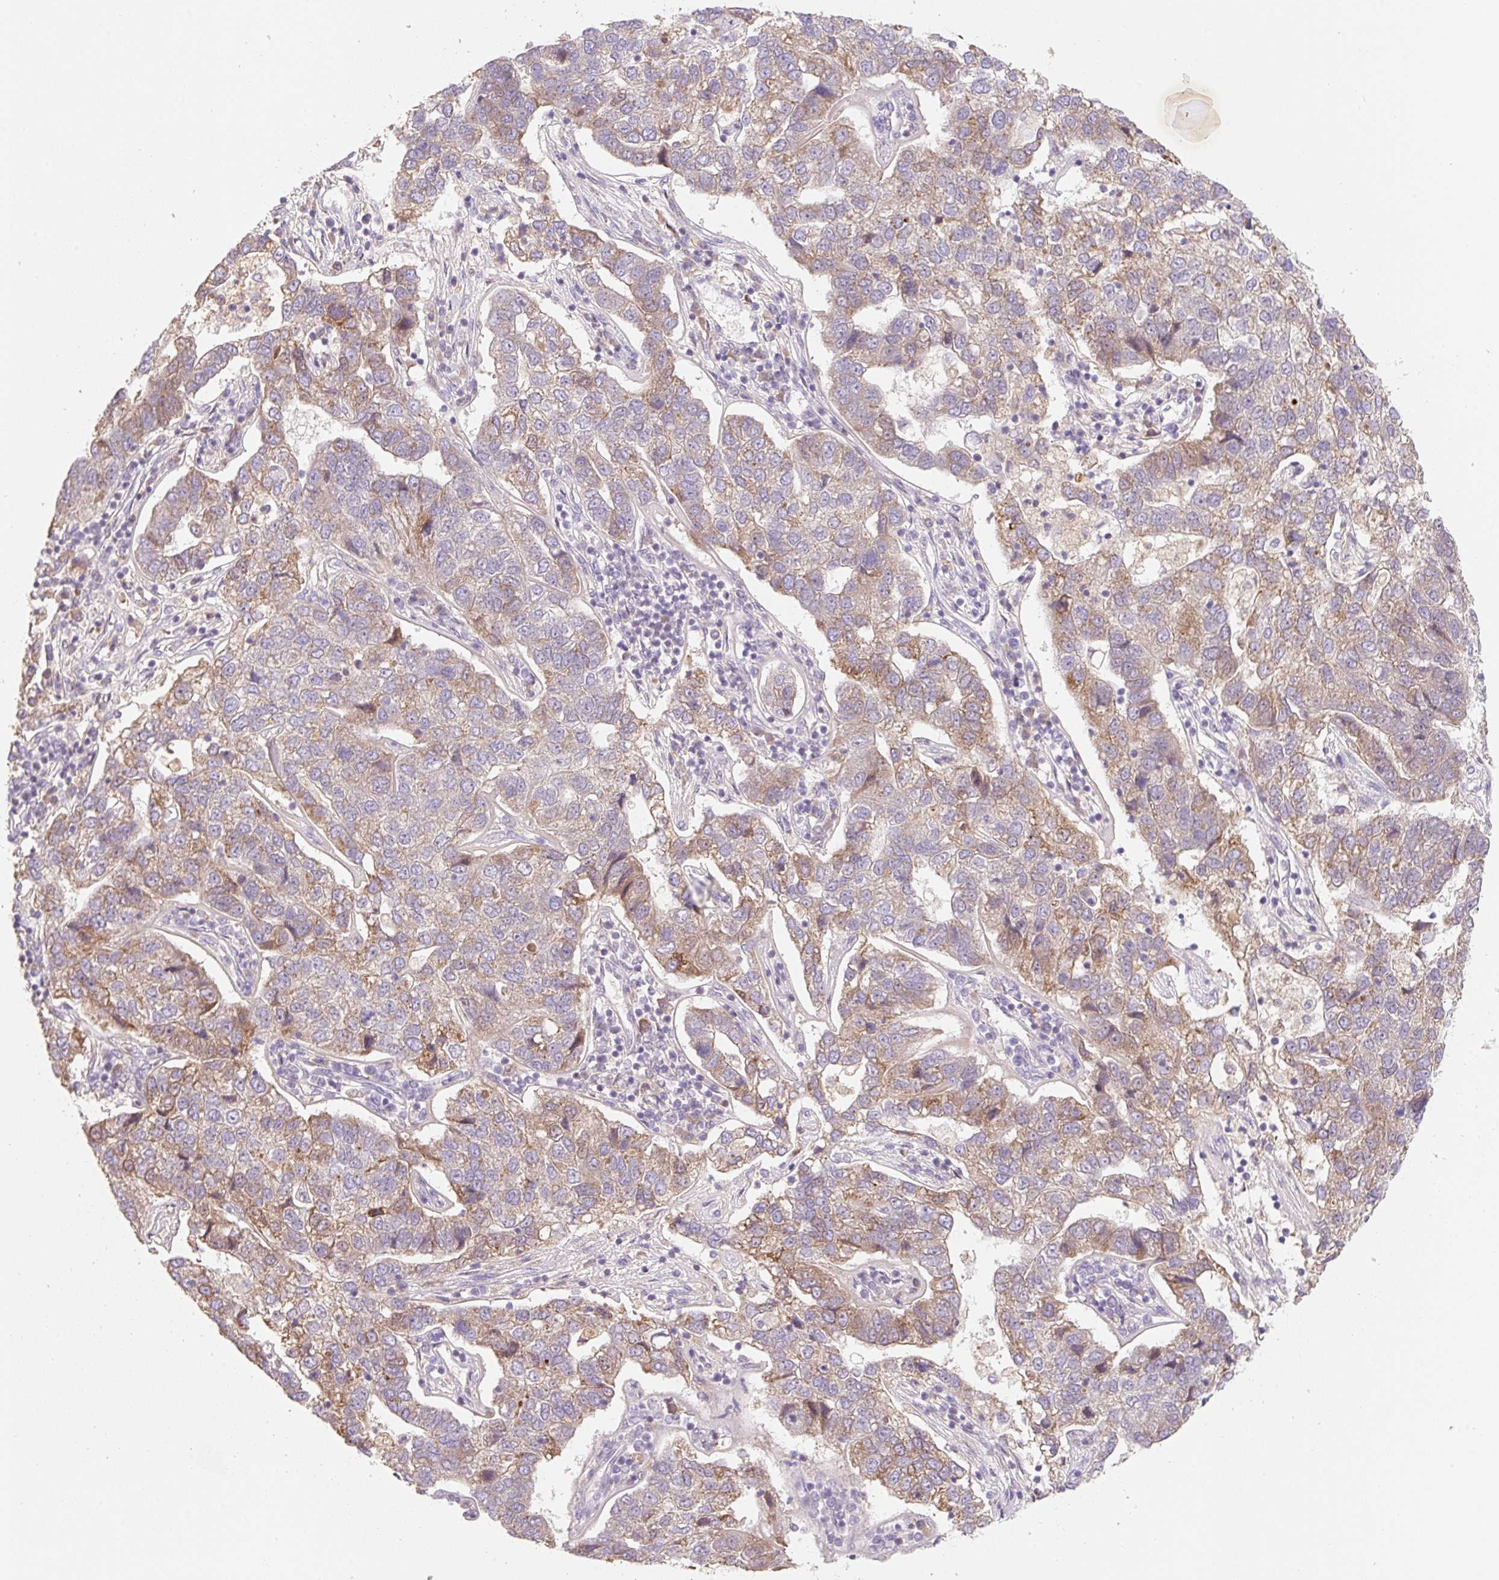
{"staining": {"intensity": "moderate", "quantity": "25%-75%", "location": "cytoplasmic/membranous"}, "tissue": "pancreatic cancer", "cell_type": "Tumor cells", "image_type": "cancer", "snomed": [{"axis": "morphology", "description": "Adenocarcinoma, NOS"}, {"axis": "topography", "description": "Pancreas"}], "caption": "Adenocarcinoma (pancreatic) stained for a protein reveals moderate cytoplasmic/membranous positivity in tumor cells.", "gene": "MIA2", "patient": {"sex": "female", "age": 61}}